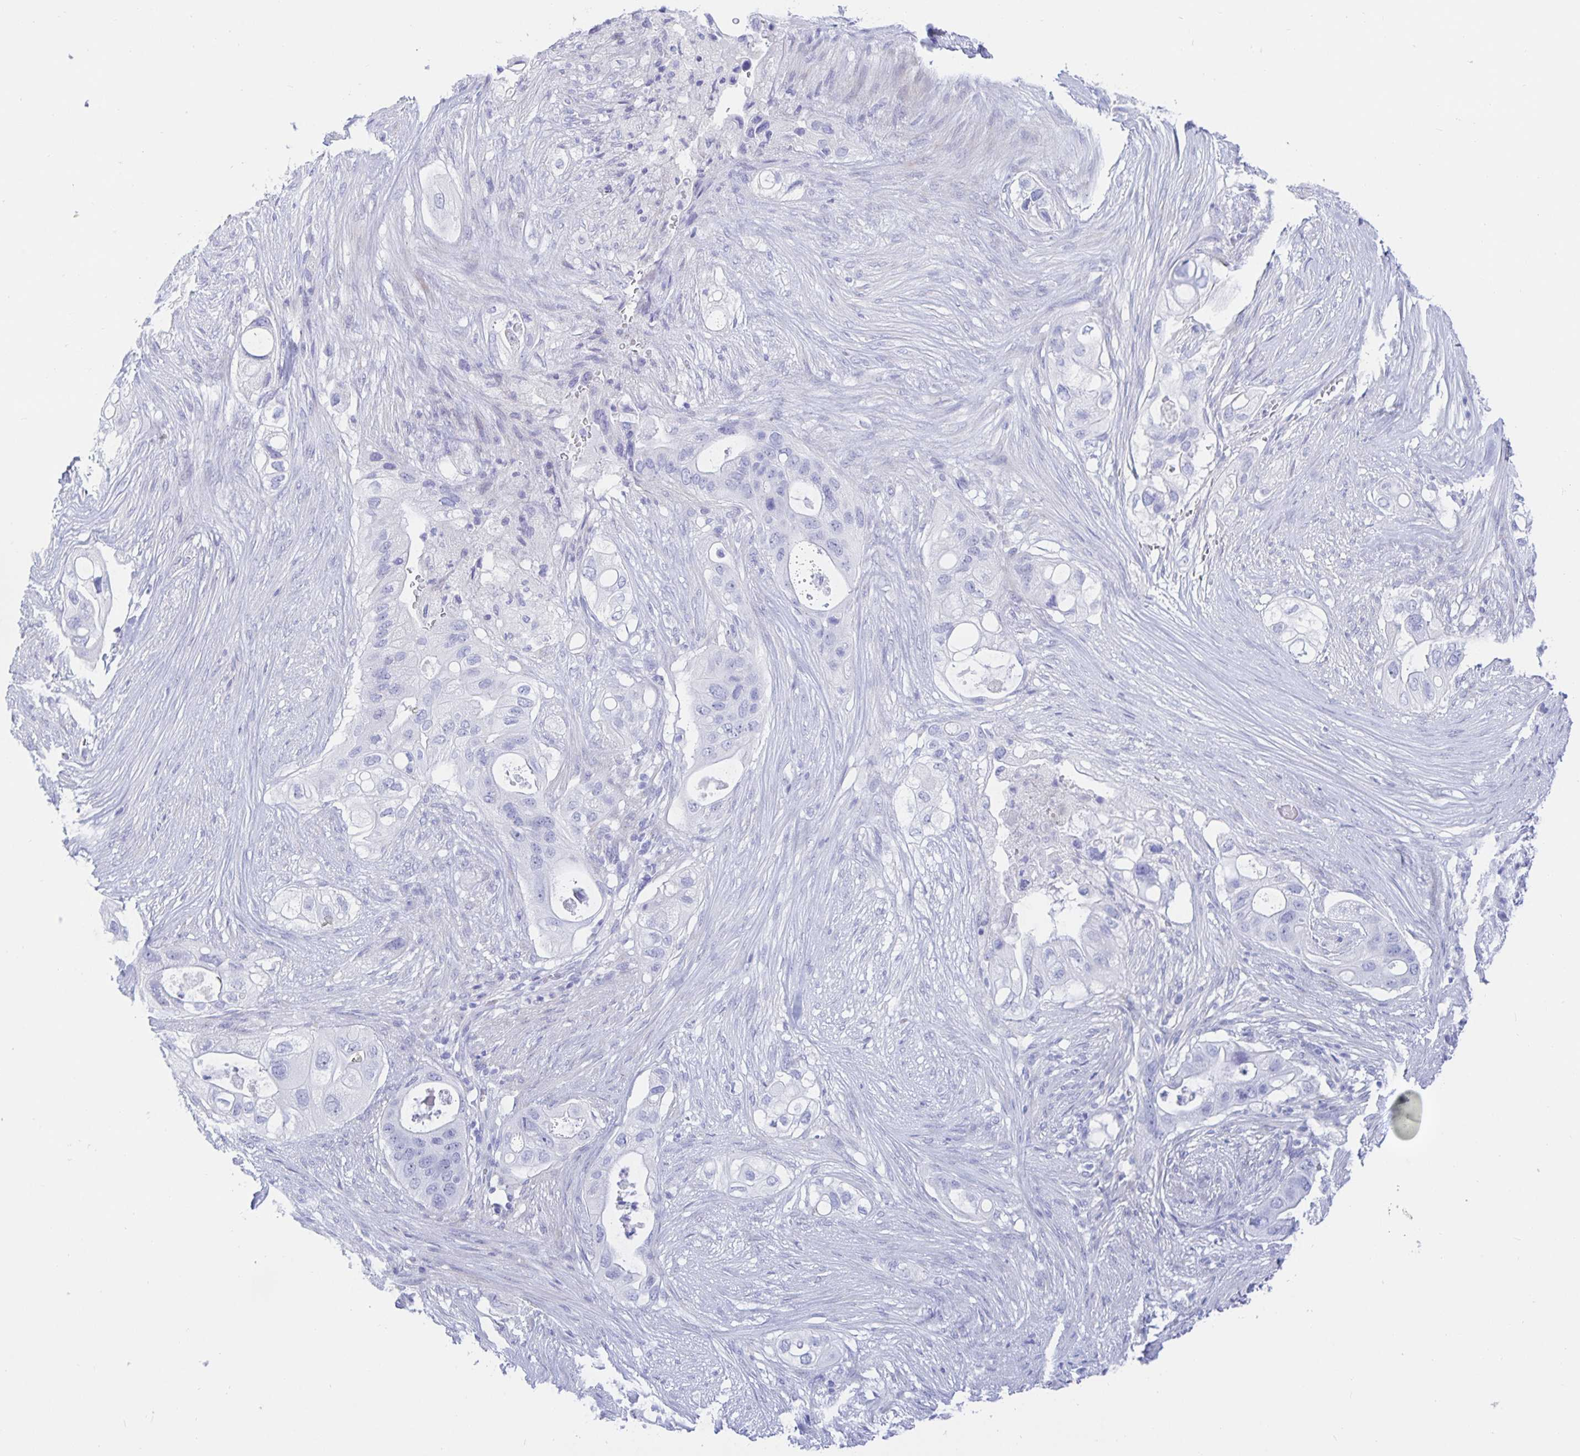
{"staining": {"intensity": "negative", "quantity": "none", "location": "none"}, "tissue": "pancreatic cancer", "cell_type": "Tumor cells", "image_type": "cancer", "snomed": [{"axis": "morphology", "description": "Adenocarcinoma, NOS"}, {"axis": "topography", "description": "Pancreas"}], "caption": "This photomicrograph is of pancreatic adenocarcinoma stained with immunohistochemistry (IHC) to label a protein in brown with the nuclei are counter-stained blue. There is no positivity in tumor cells.", "gene": "KCNH6", "patient": {"sex": "female", "age": 72}}